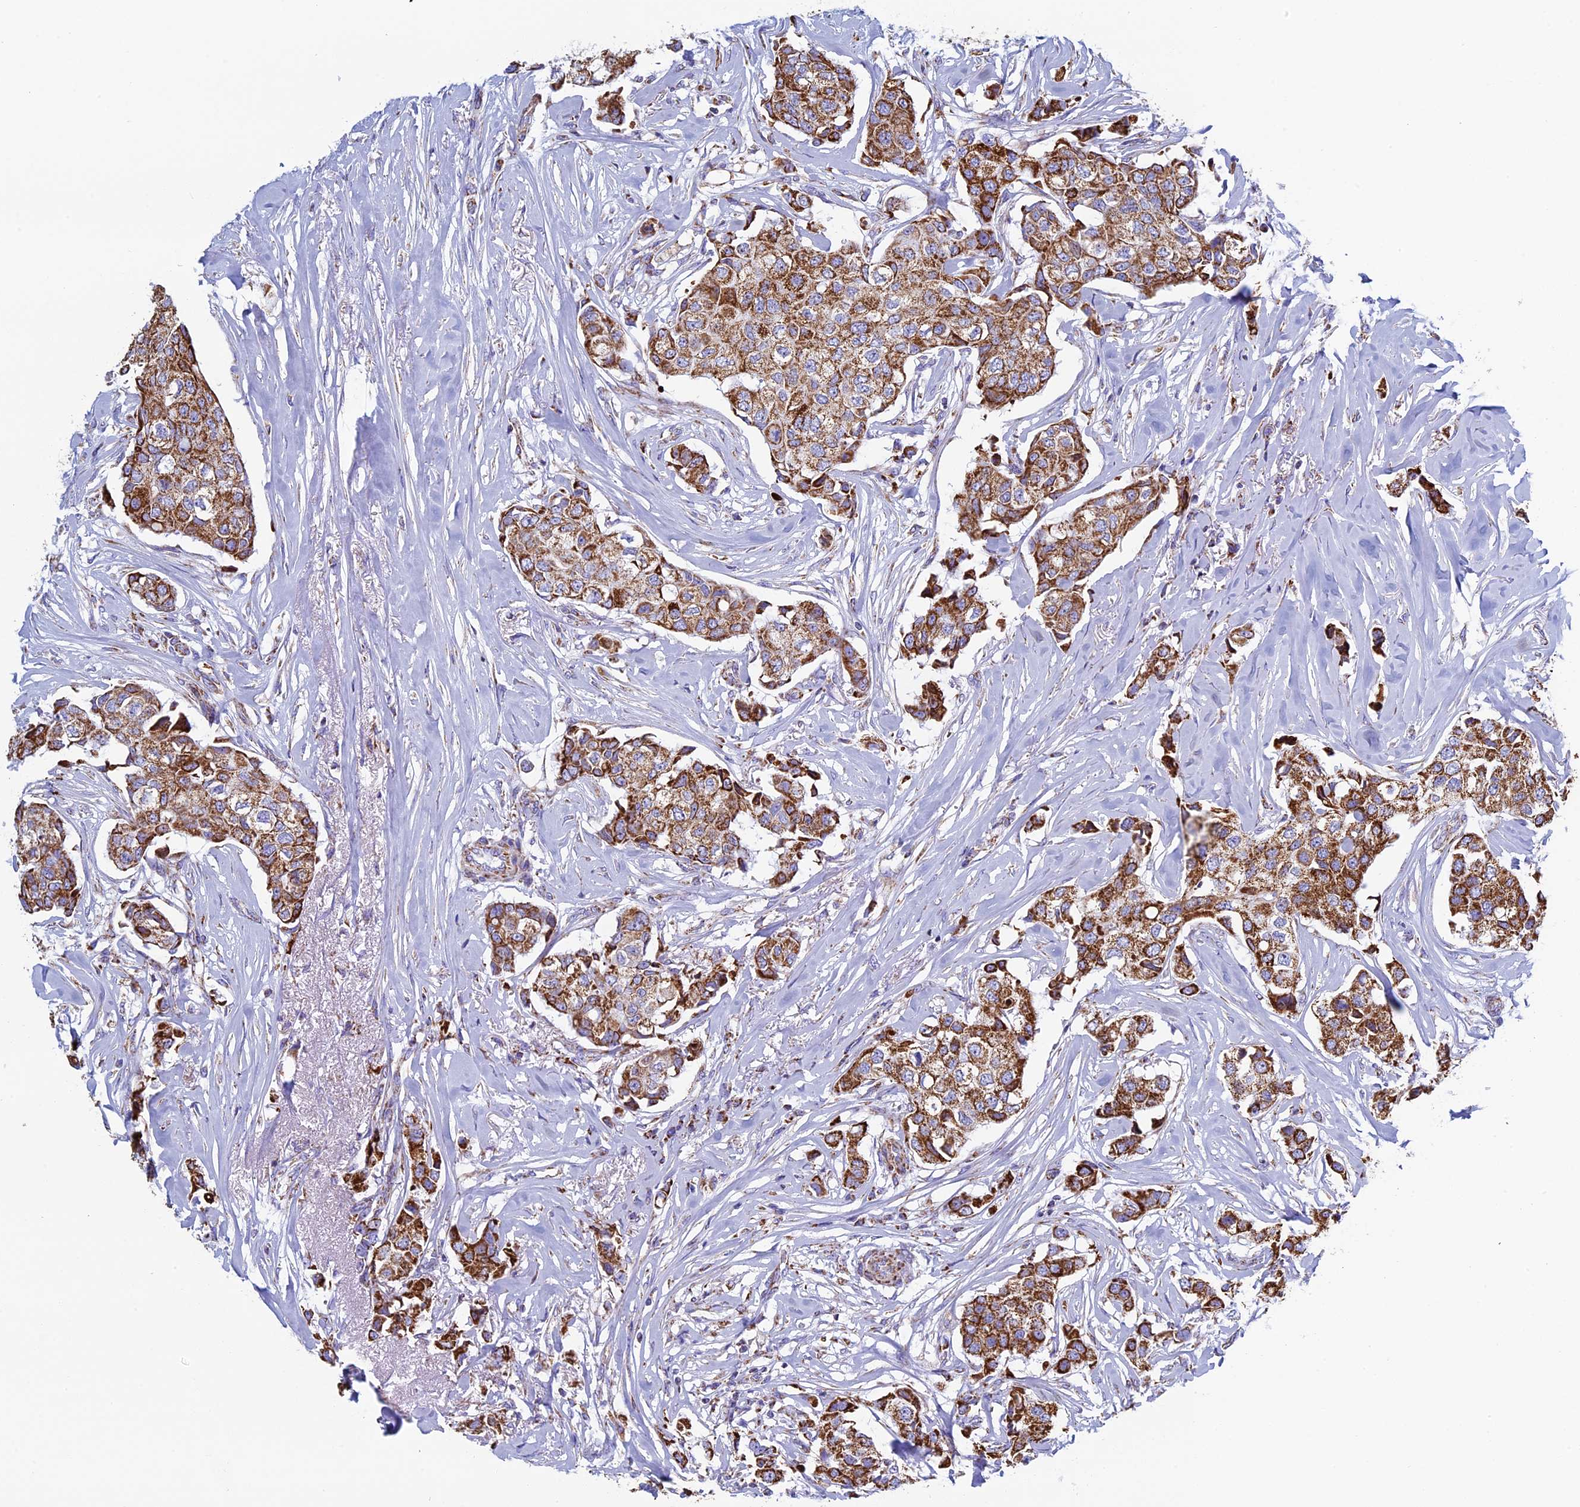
{"staining": {"intensity": "strong", "quantity": ">75%", "location": "cytoplasmic/membranous"}, "tissue": "breast cancer", "cell_type": "Tumor cells", "image_type": "cancer", "snomed": [{"axis": "morphology", "description": "Duct carcinoma"}, {"axis": "topography", "description": "Breast"}], "caption": "A high amount of strong cytoplasmic/membranous staining is seen in approximately >75% of tumor cells in breast infiltrating ductal carcinoma tissue. (IHC, brightfield microscopy, high magnification).", "gene": "UQCRFS1", "patient": {"sex": "female", "age": 80}}